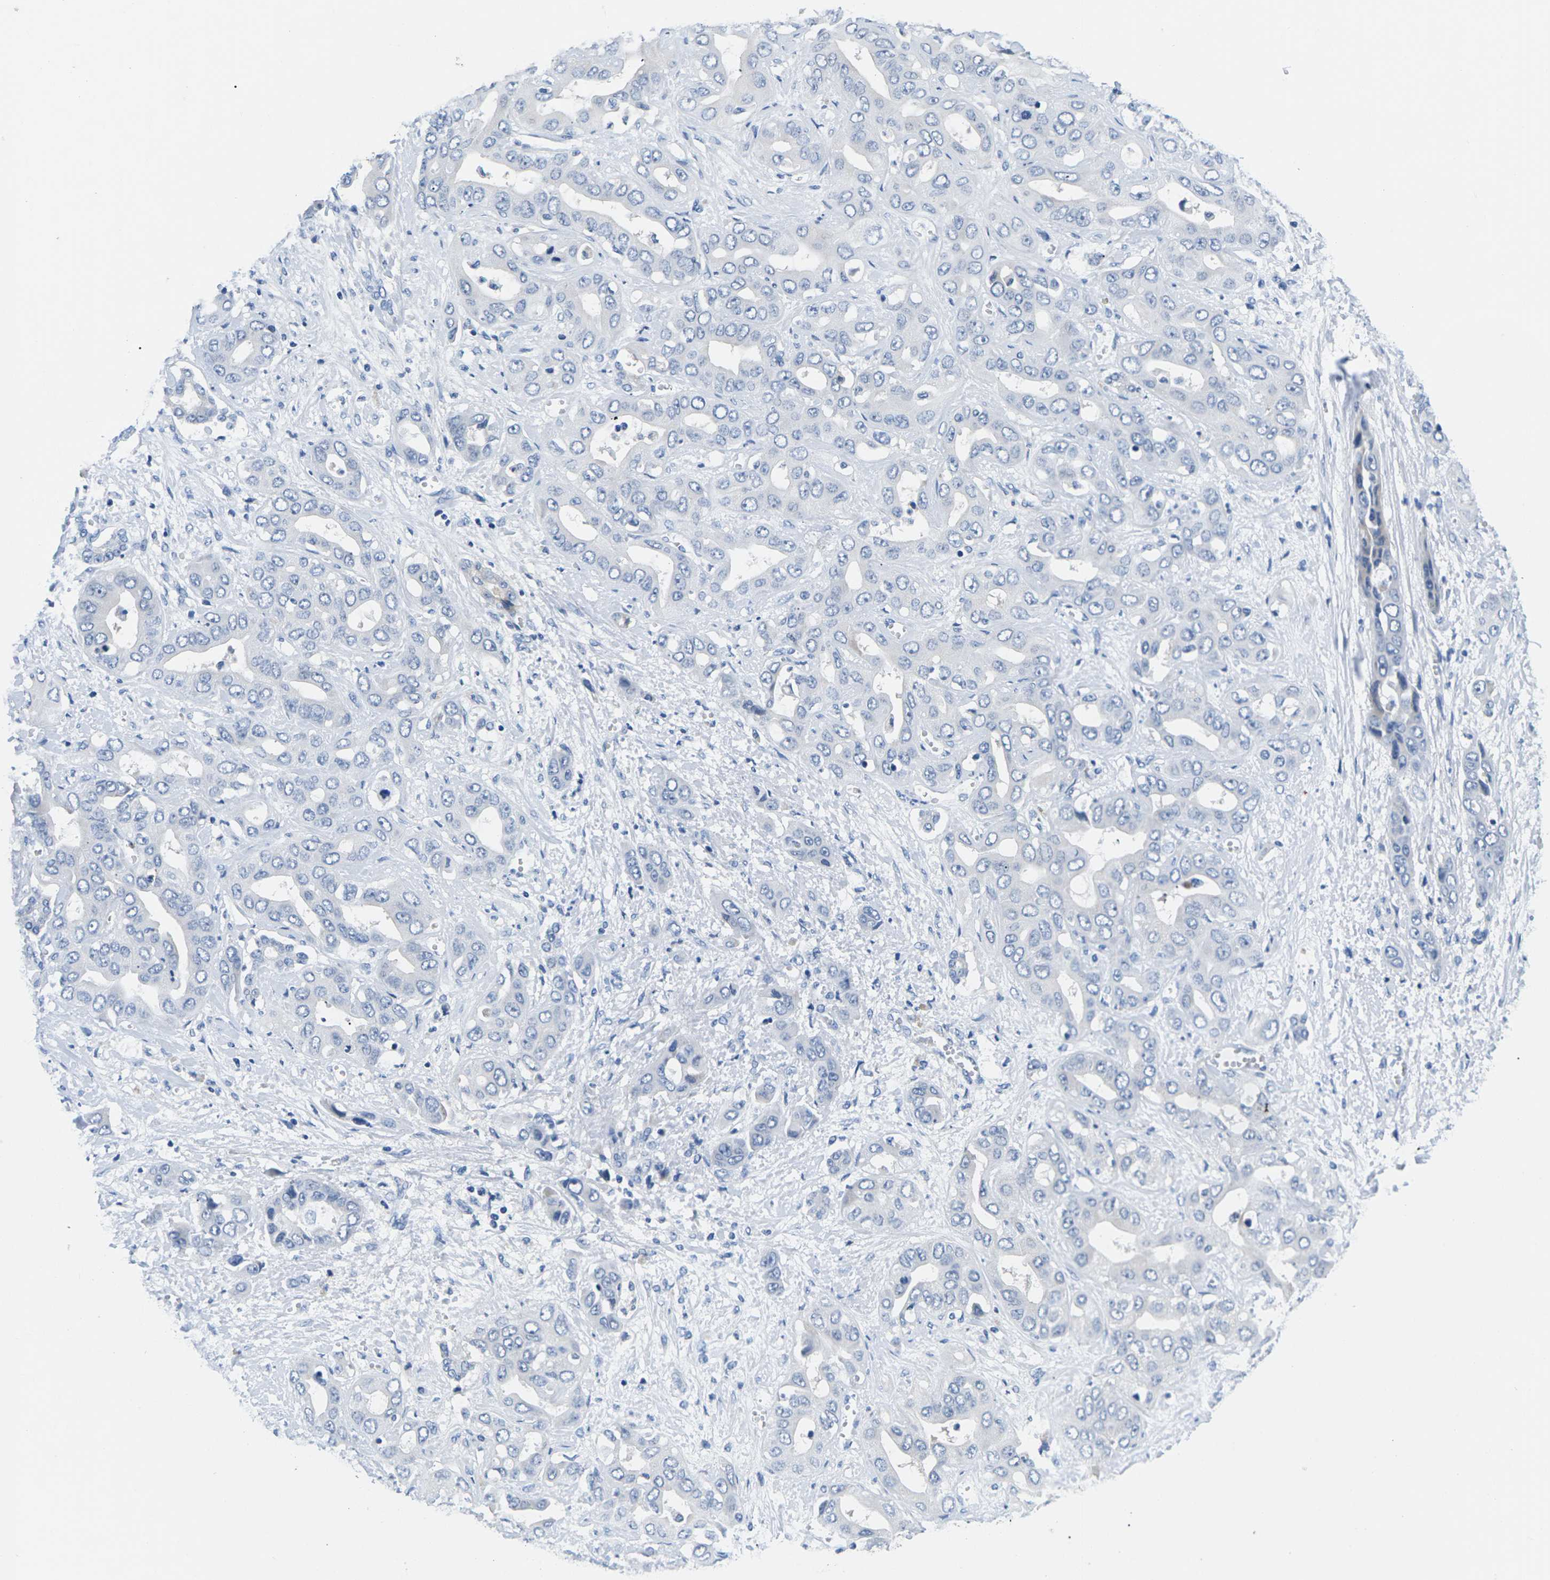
{"staining": {"intensity": "negative", "quantity": "none", "location": "none"}, "tissue": "liver cancer", "cell_type": "Tumor cells", "image_type": "cancer", "snomed": [{"axis": "morphology", "description": "Cholangiocarcinoma"}, {"axis": "topography", "description": "Liver"}], "caption": "High magnification brightfield microscopy of liver cholangiocarcinoma stained with DAB (brown) and counterstained with hematoxylin (blue): tumor cells show no significant positivity.", "gene": "TSPAN2", "patient": {"sex": "female", "age": 52}}